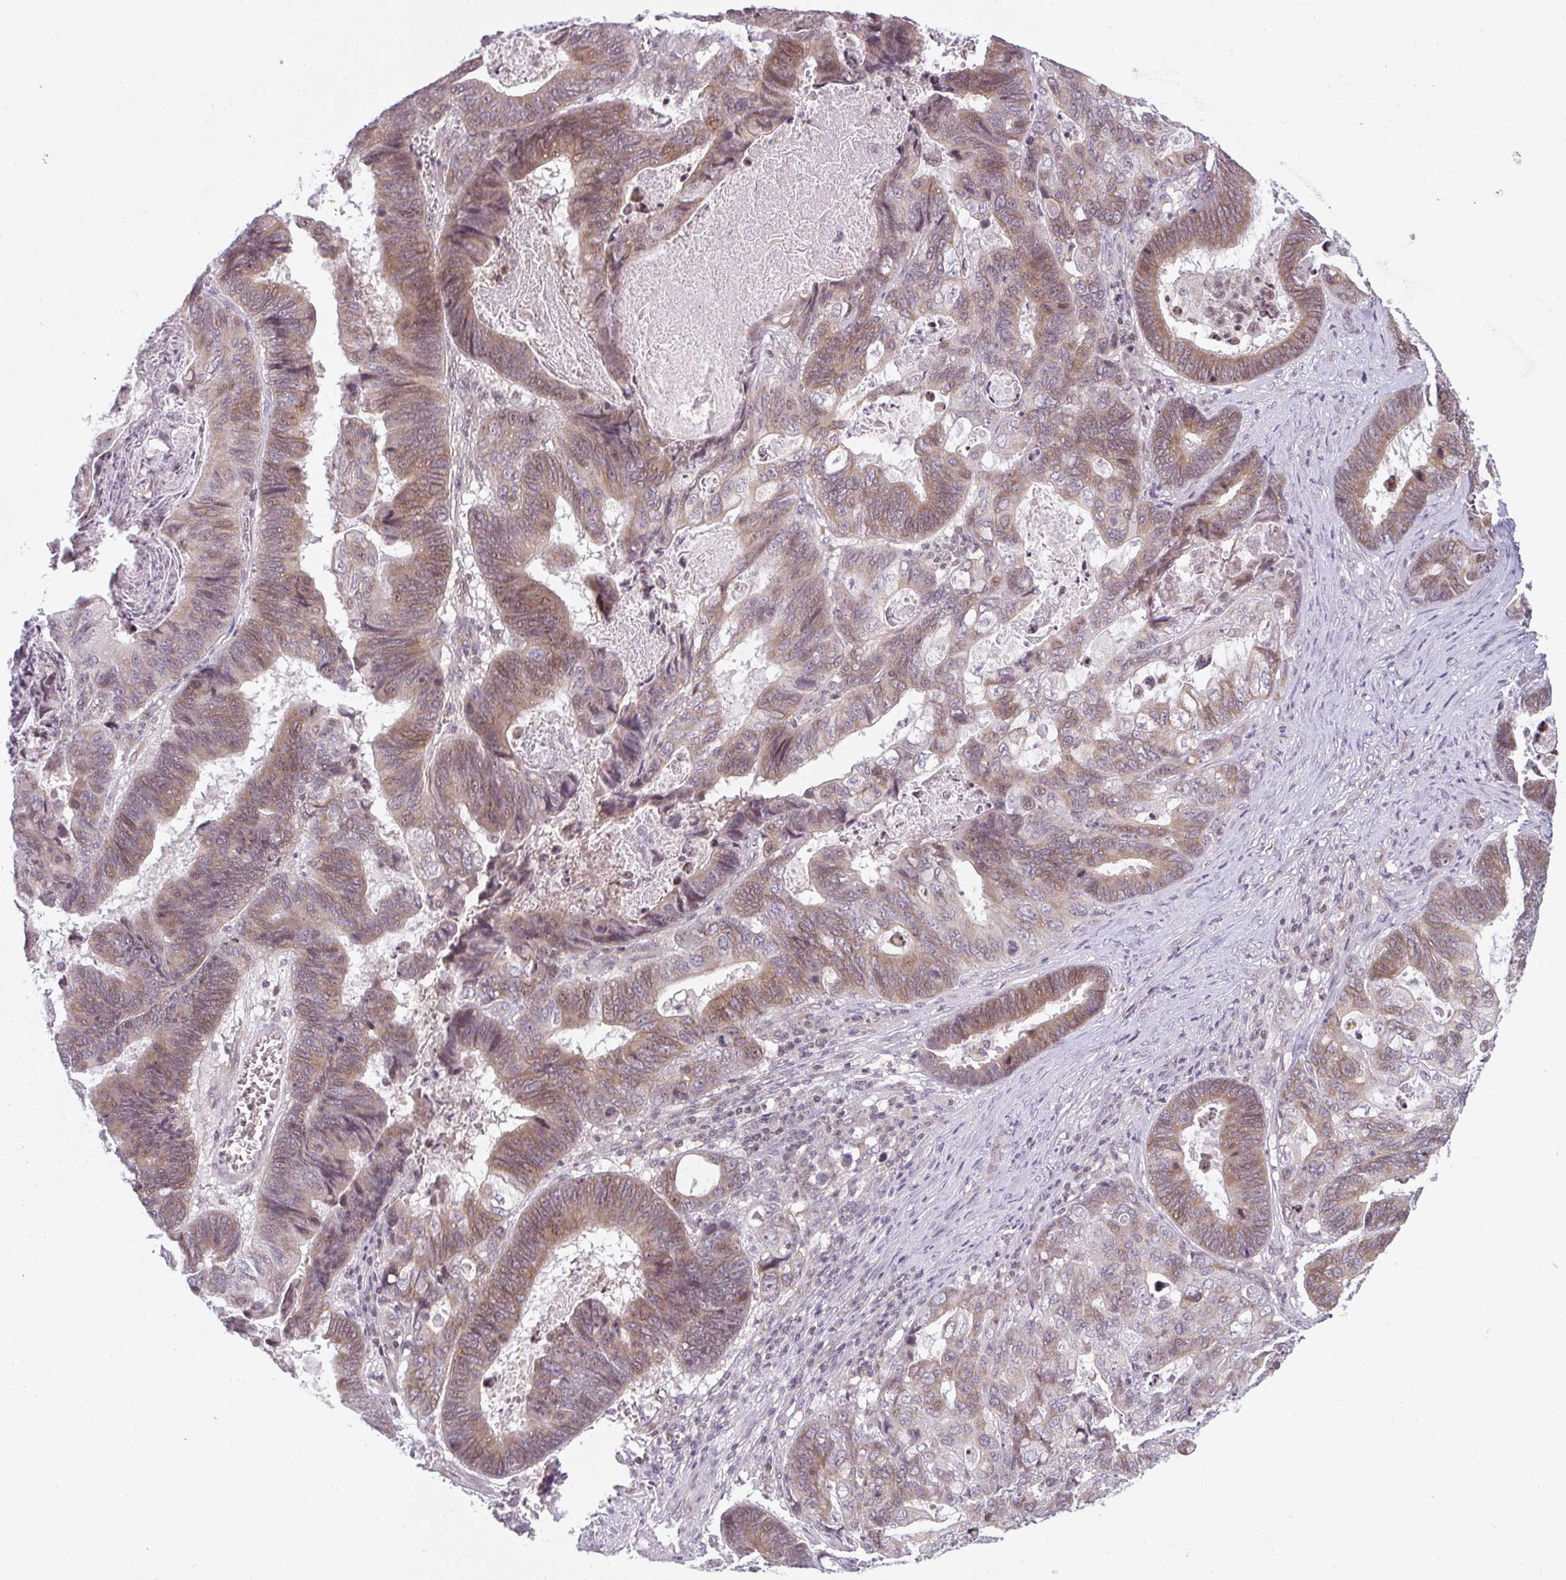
{"staining": {"intensity": "moderate", "quantity": ">75%", "location": "cytoplasmic/membranous,nuclear"}, "tissue": "lung cancer", "cell_type": "Tumor cells", "image_type": "cancer", "snomed": [{"axis": "morphology", "description": "Aneuploidy"}, {"axis": "morphology", "description": "Adenocarcinoma, NOS"}, {"axis": "morphology", "description": "Adenocarcinoma primary or metastatic"}, {"axis": "topography", "description": "Lung"}], "caption": "This micrograph shows lung adenocarcinoma stained with immunohistochemistry (IHC) to label a protein in brown. The cytoplasmic/membranous and nuclear of tumor cells show moderate positivity for the protein. Nuclei are counter-stained blue.", "gene": "TMEM237", "patient": {"sex": "female", "age": 75}}